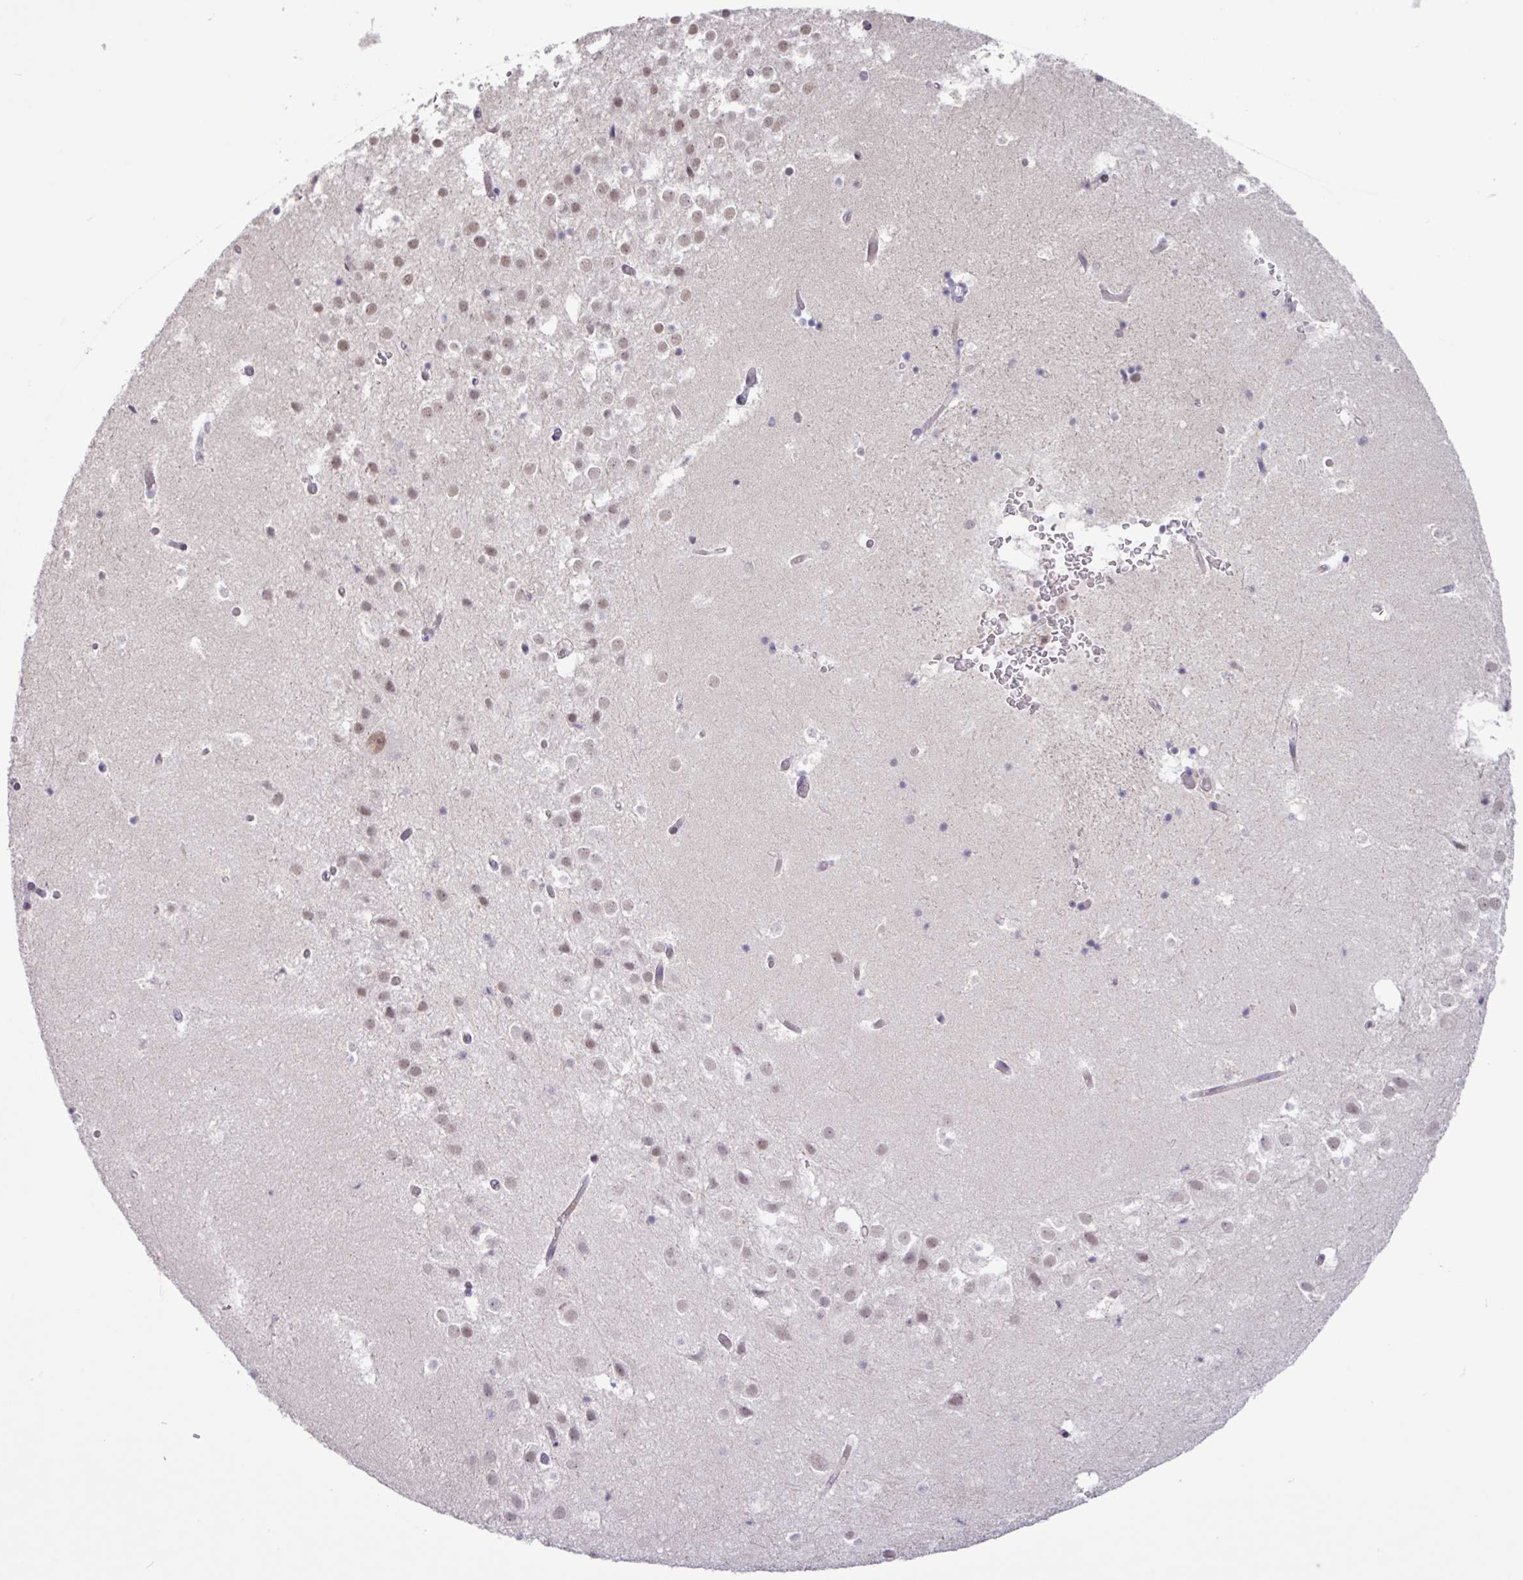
{"staining": {"intensity": "negative", "quantity": "none", "location": "none"}, "tissue": "hippocampus", "cell_type": "Glial cells", "image_type": "normal", "snomed": [{"axis": "morphology", "description": "Normal tissue, NOS"}, {"axis": "topography", "description": "Hippocampus"}], "caption": "This is an IHC image of benign human hippocampus. There is no staining in glial cells.", "gene": "RTL3", "patient": {"sex": "female", "age": 52}}